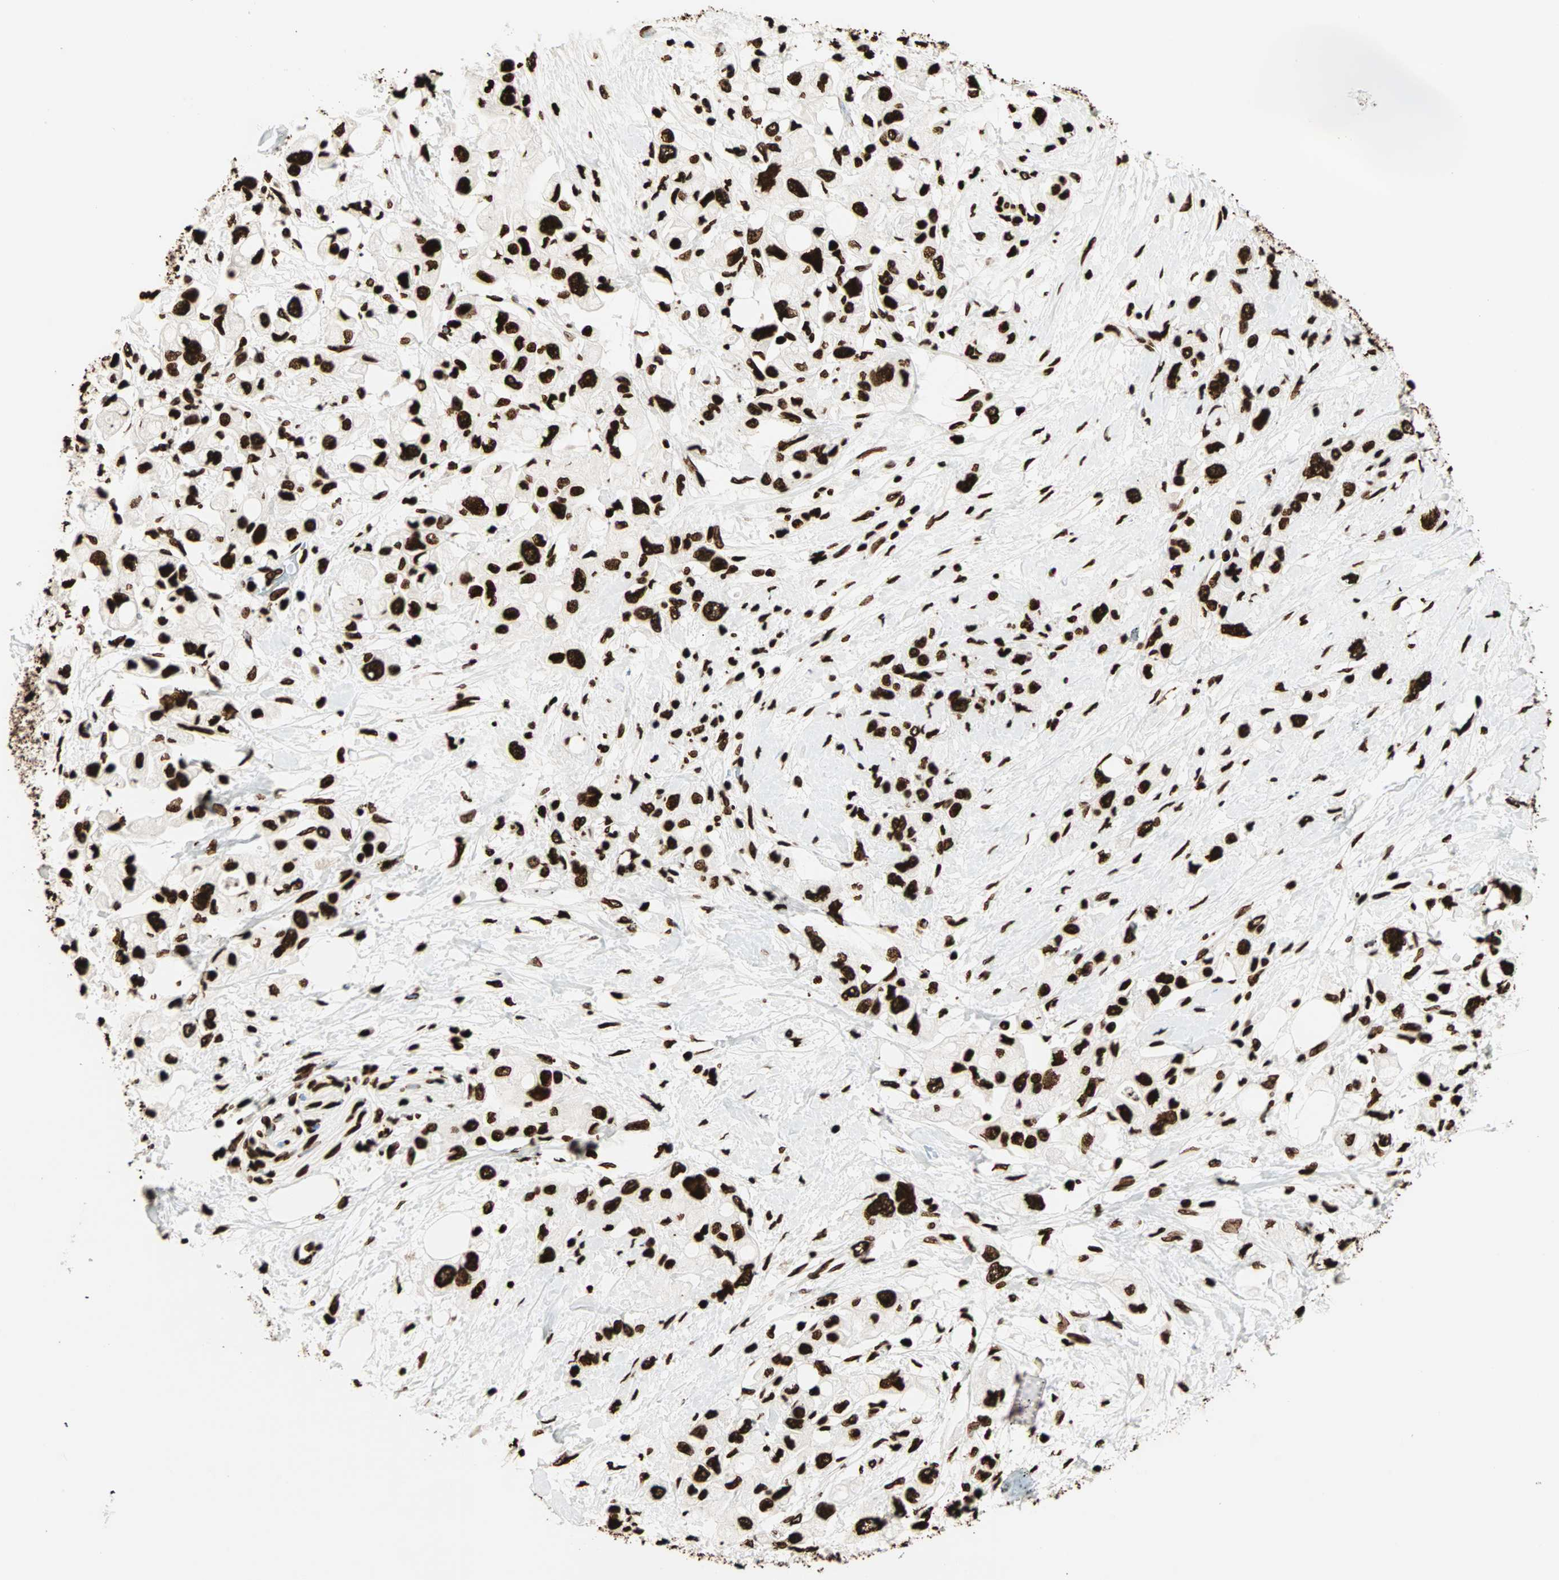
{"staining": {"intensity": "strong", "quantity": ">75%", "location": "nuclear"}, "tissue": "pancreatic cancer", "cell_type": "Tumor cells", "image_type": "cancer", "snomed": [{"axis": "morphology", "description": "Adenocarcinoma, NOS"}, {"axis": "topography", "description": "Pancreas"}], "caption": "Immunohistochemical staining of adenocarcinoma (pancreatic) demonstrates high levels of strong nuclear protein staining in about >75% of tumor cells.", "gene": "GLI2", "patient": {"sex": "female", "age": 56}}